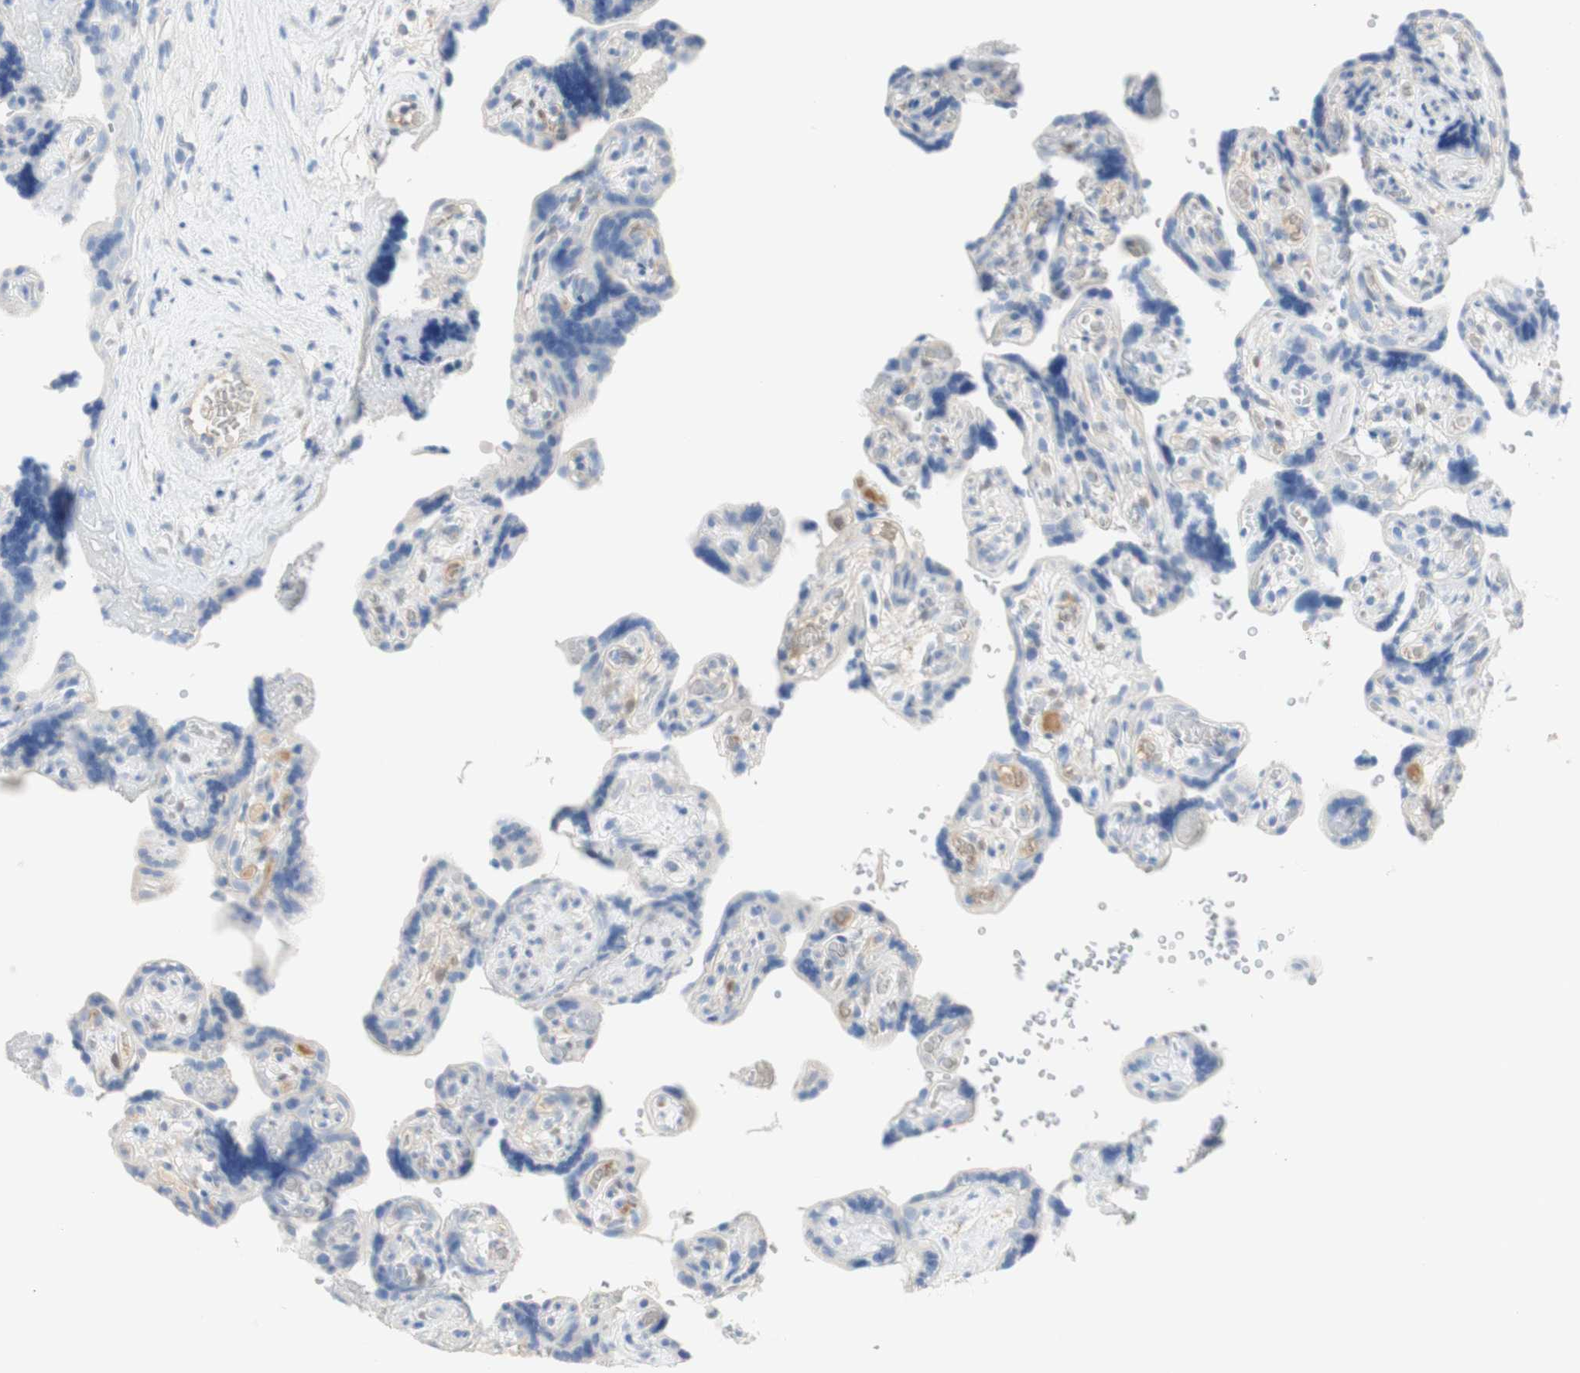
{"staining": {"intensity": "negative", "quantity": "none", "location": "none"}, "tissue": "placenta", "cell_type": "Trophoblastic cells", "image_type": "normal", "snomed": [{"axis": "morphology", "description": "Normal tissue, NOS"}, {"axis": "topography", "description": "Placenta"}], "caption": "A photomicrograph of placenta stained for a protein reveals no brown staining in trophoblastic cells. The staining is performed using DAB (3,3'-diaminobenzidine) brown chromogen with nuclei counter-stained in using hematoxylin.", "gene": "SELENBP1", "patient": {"sex": "female", "age": 30}}